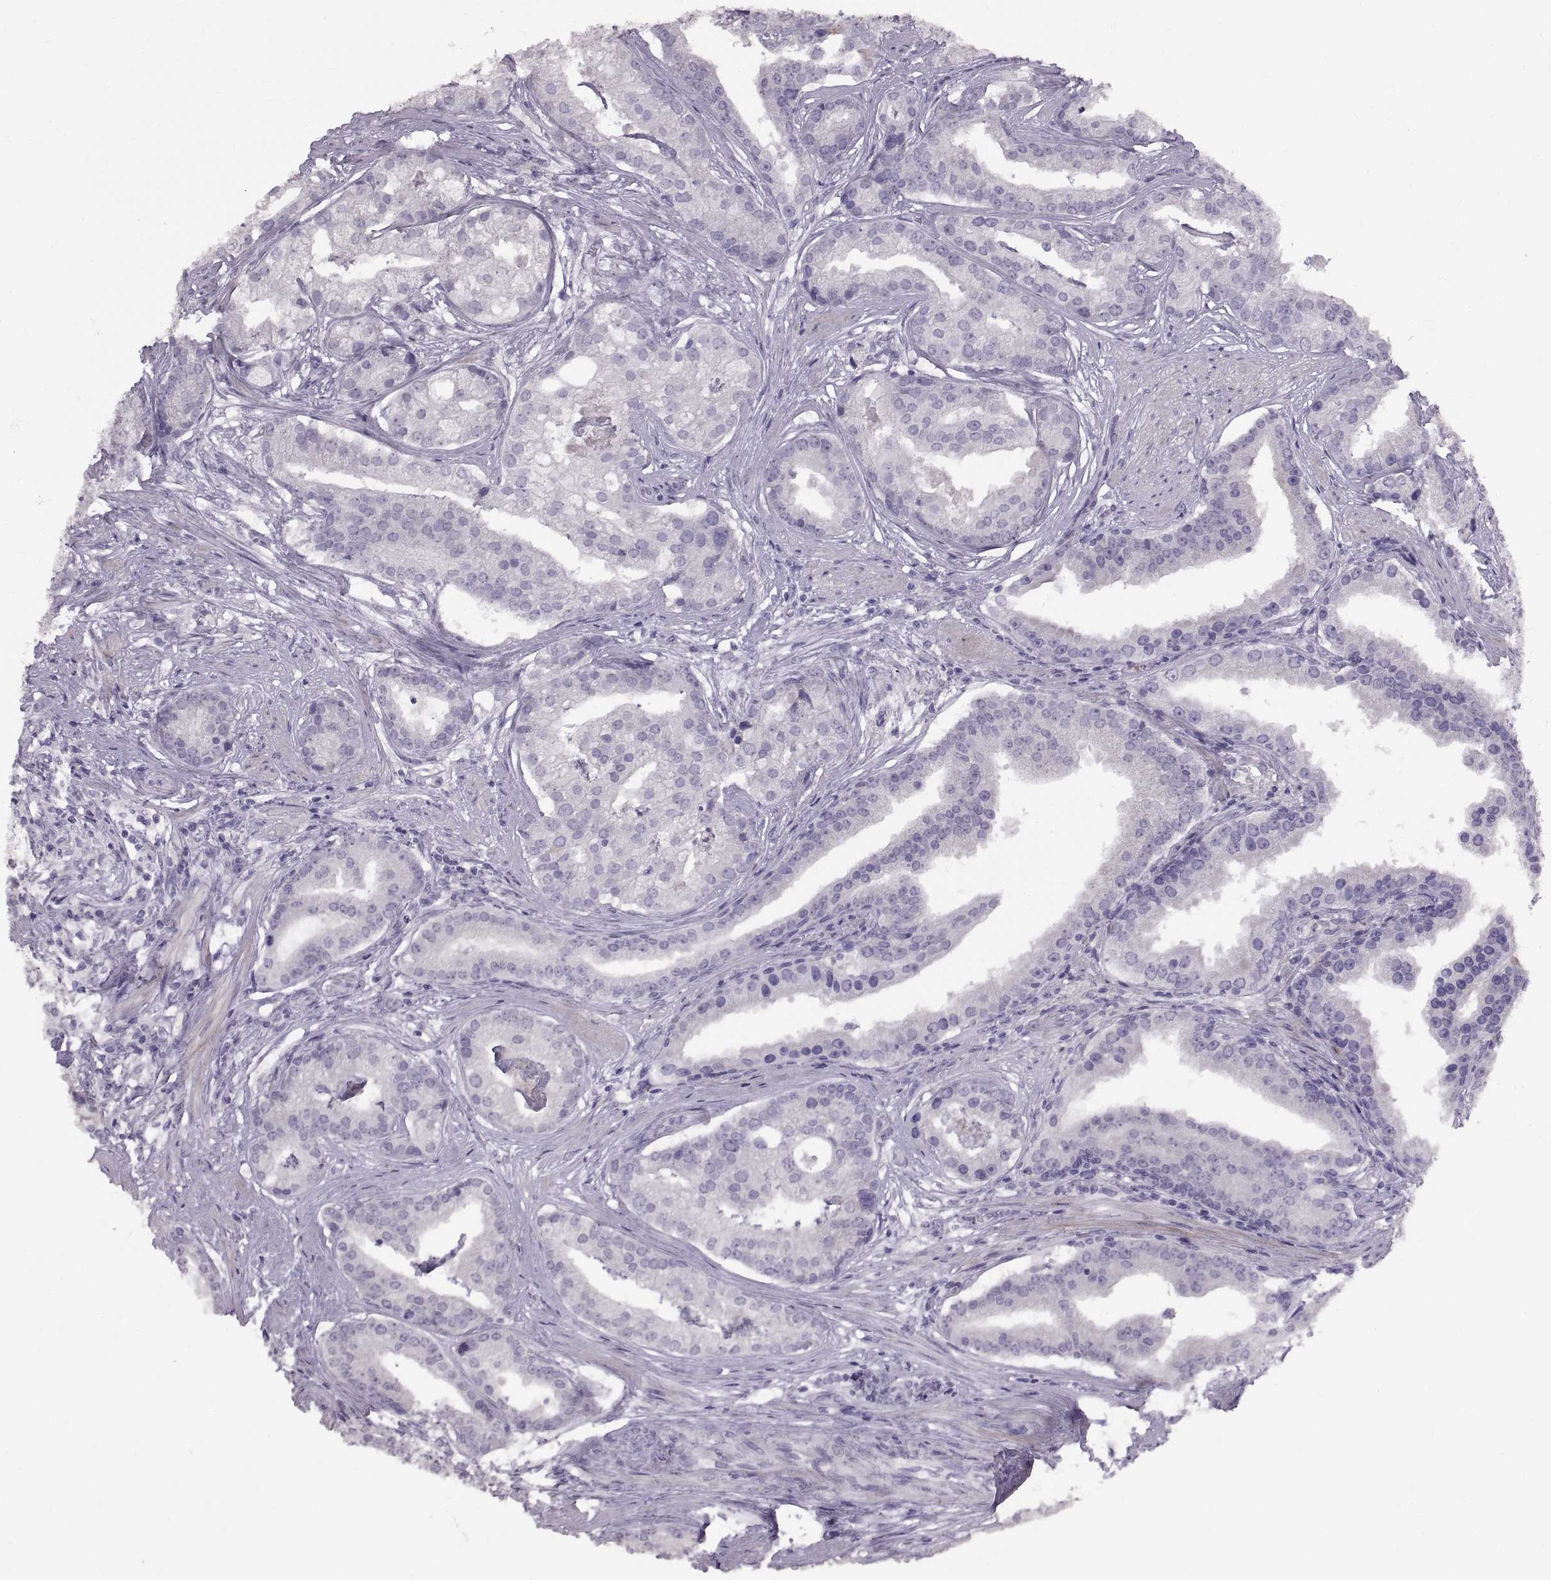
{"staining": {"intensity": "negative", "quantity": "none", "location": "none"}, "tissue": "prostate cancer", "cell_type": "Tumor cells", "image_type": "cancer", "snomed": [{"axis": "morphology", "description": "Adenocarcinoma, NOS"}, {"axis": "topography", "description": "Prostate and seminal vesicle, NOS"}, {"axis": "topography", "description": "Prostate"}], "caption": "Human prostate cancer stained for a protein using immunohistochemistry reveals no staining in tumor cells.", "gene": "SPACDR", "patient": {"sex": "male", "age": 44}}